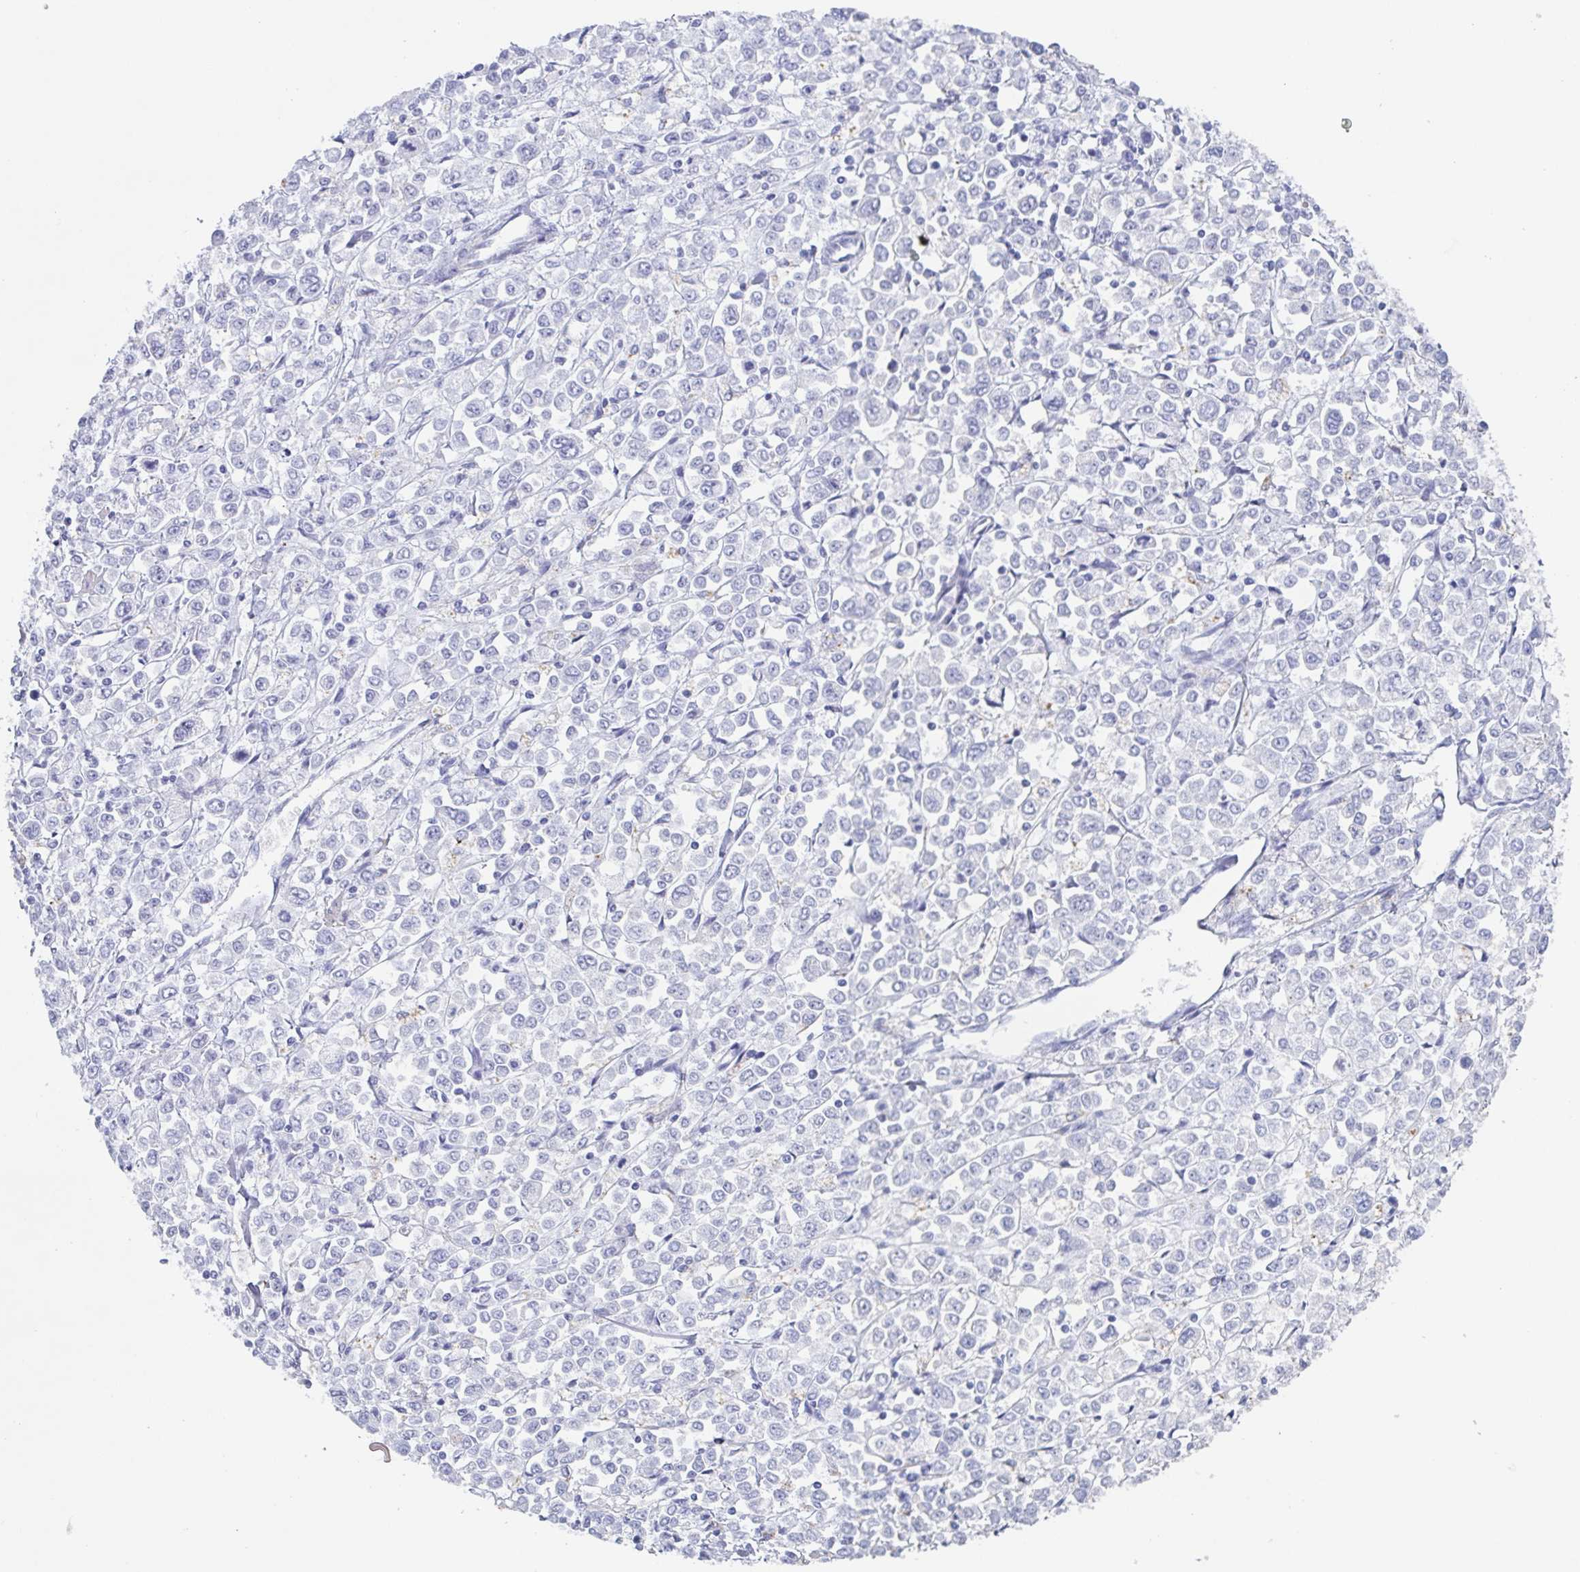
{"staining": {"intensity": "negative", "quantity": "none", "location": "none"}, "tissue": "stomach cancer", "cell_type": "Tumor cells", "image_type": "cancer", "snomed": [{"axis": "morphology", "description": "Adenocarcinoma, NOS"}, {"axis": "topography", "description": "Stomach, upper"}], "caption": "DAB (3,3'-diaminobenzidine) immunohistochemical staining of adenocarcinoma (stomach) shows no significant staining in tumor cells.", "gene": "TAGLN3", "patient": {"sex": "male", "age": 70}}